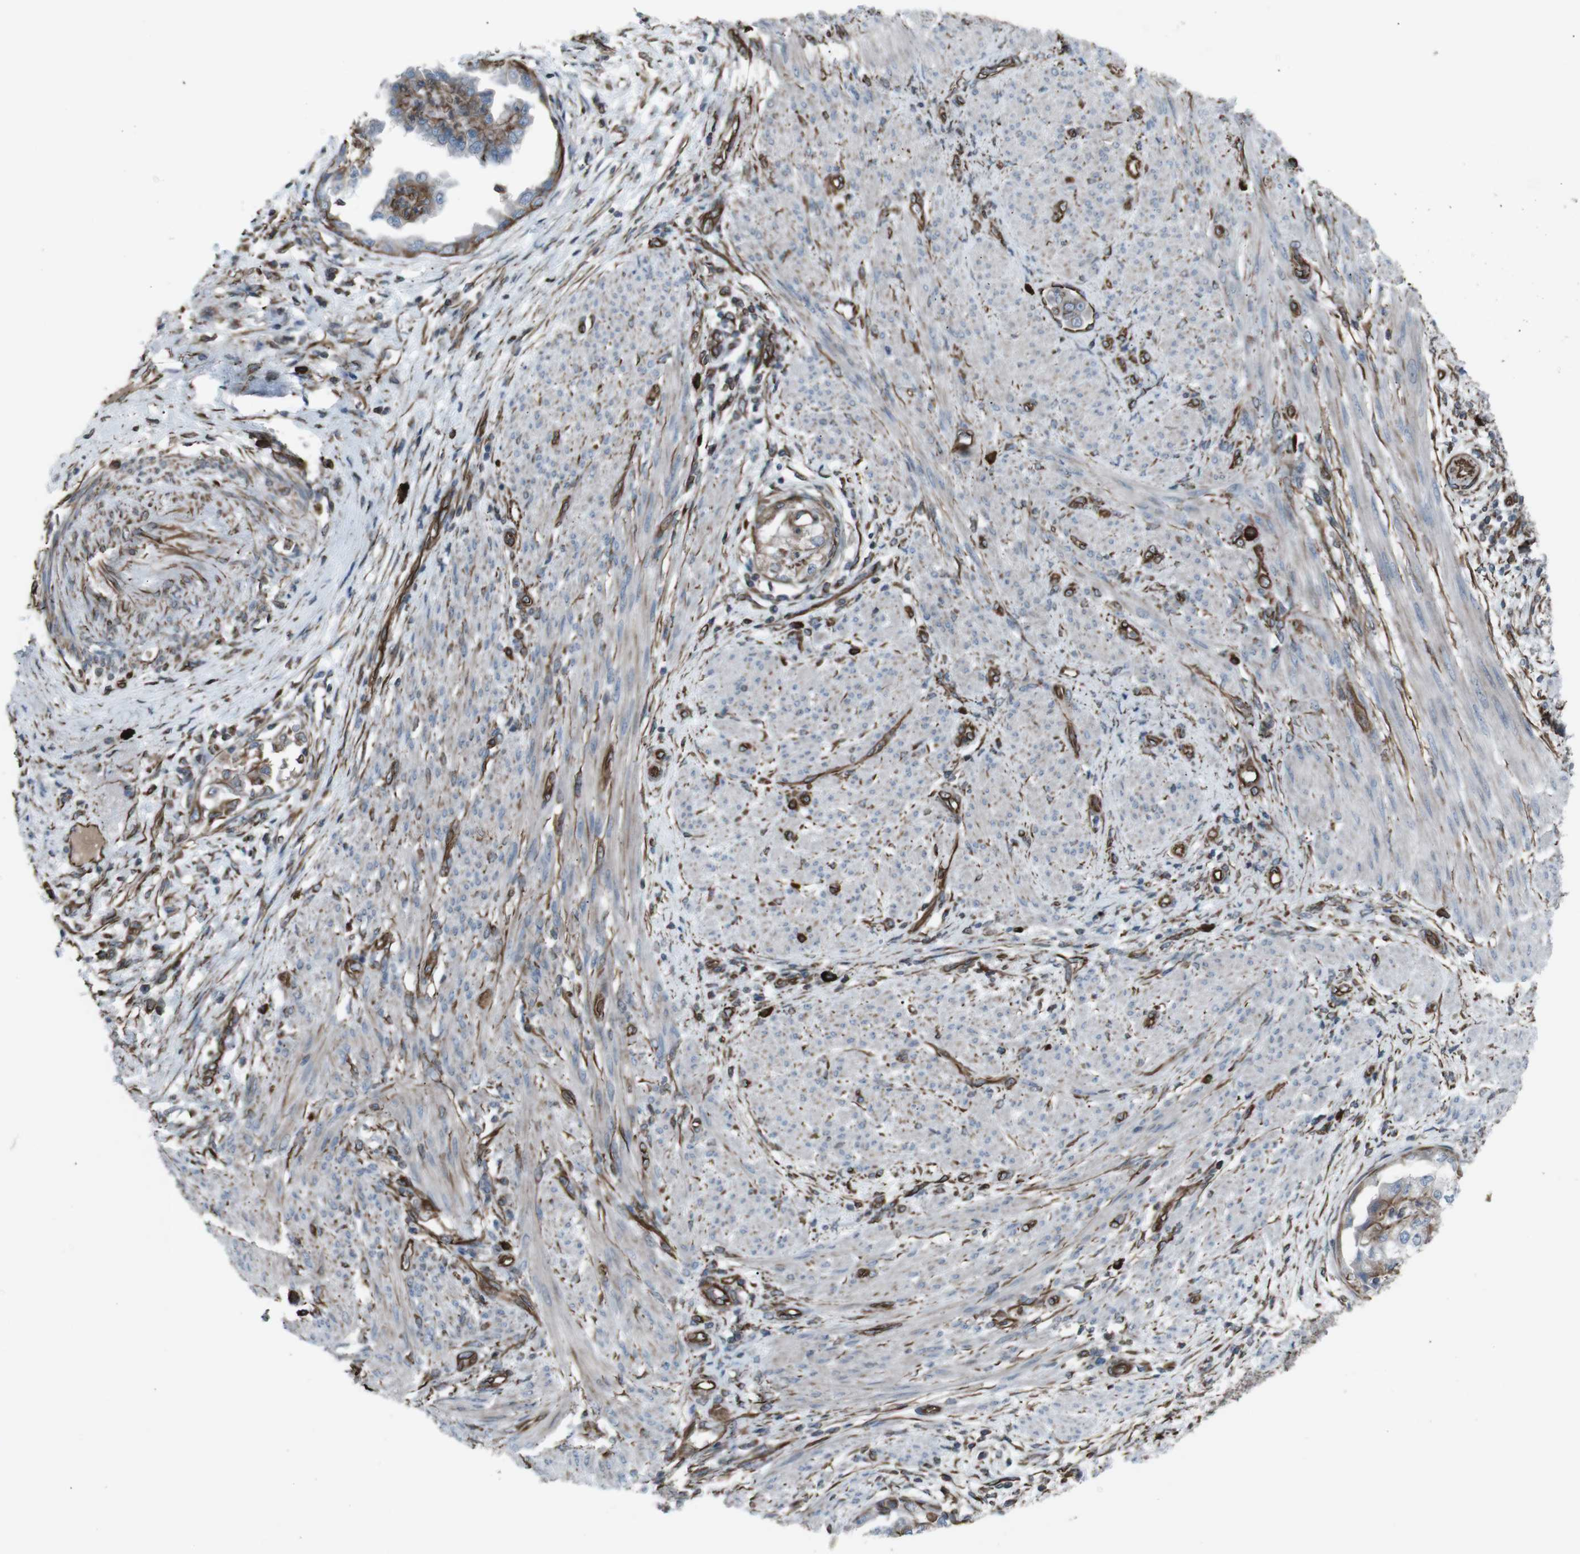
{"staining": {"intensity": "moderate", "quantity": ">75%", "location": "cytoplasmic/membranous"}, "tissue": "endometrial cancer", "cell_type": "Tumor cells", "image_type": "cancer", "snomed": [{"axis": "morphology", "description": "Adenocarcinoma, NOS"}, {"axis": "topography", "description": "Endometrium"}], "caption": "Immunohistochemical staining of human adenocarcinoma (endometrial) displays medium levels of moderate cytoplasmic/membranous protein expression in about >75% of tumor cells. (DAB IHC, brown staining for protein, blue staining for nuclei).", "gene": "TMEM141", "patient": {"sex": "female", "age": 85}}